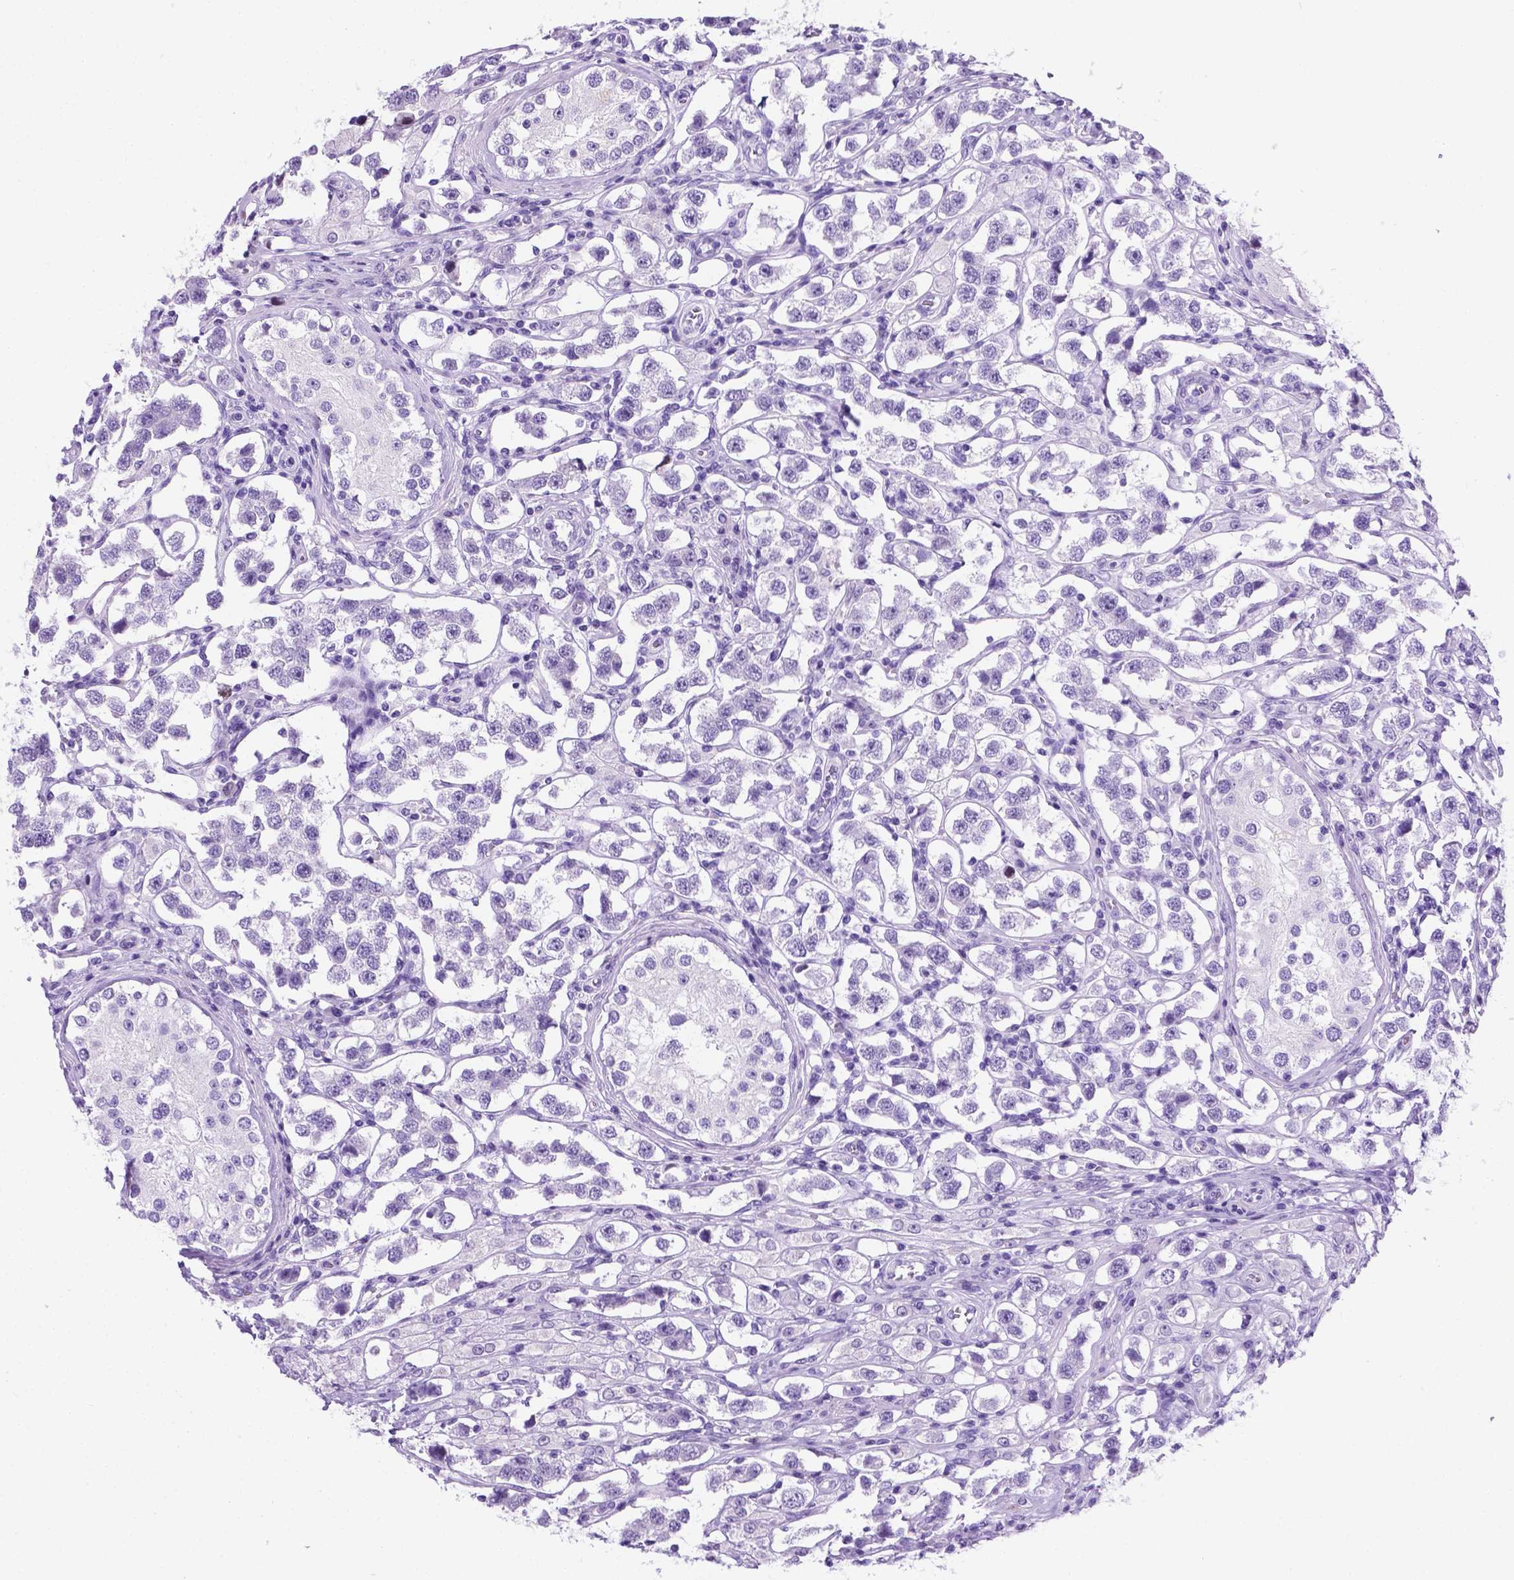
{"staining": {"intensity": "negative", "quantity": "none", "location": "none"}, "tissue": "testis cancer", "cell_type": "Tumor cells", "image_type": "cancer", "snomed": [{"axis": "morphology", "description": "Seminoma, NOS"}, {"axis": "topography", "description": "Testis"}], "caption": "Photomicrograph shows no protein staining in tumor cells of testis seminoma tissue.", "gene": "C17orf107", "patient": {"sex": "male", "age": 37}}